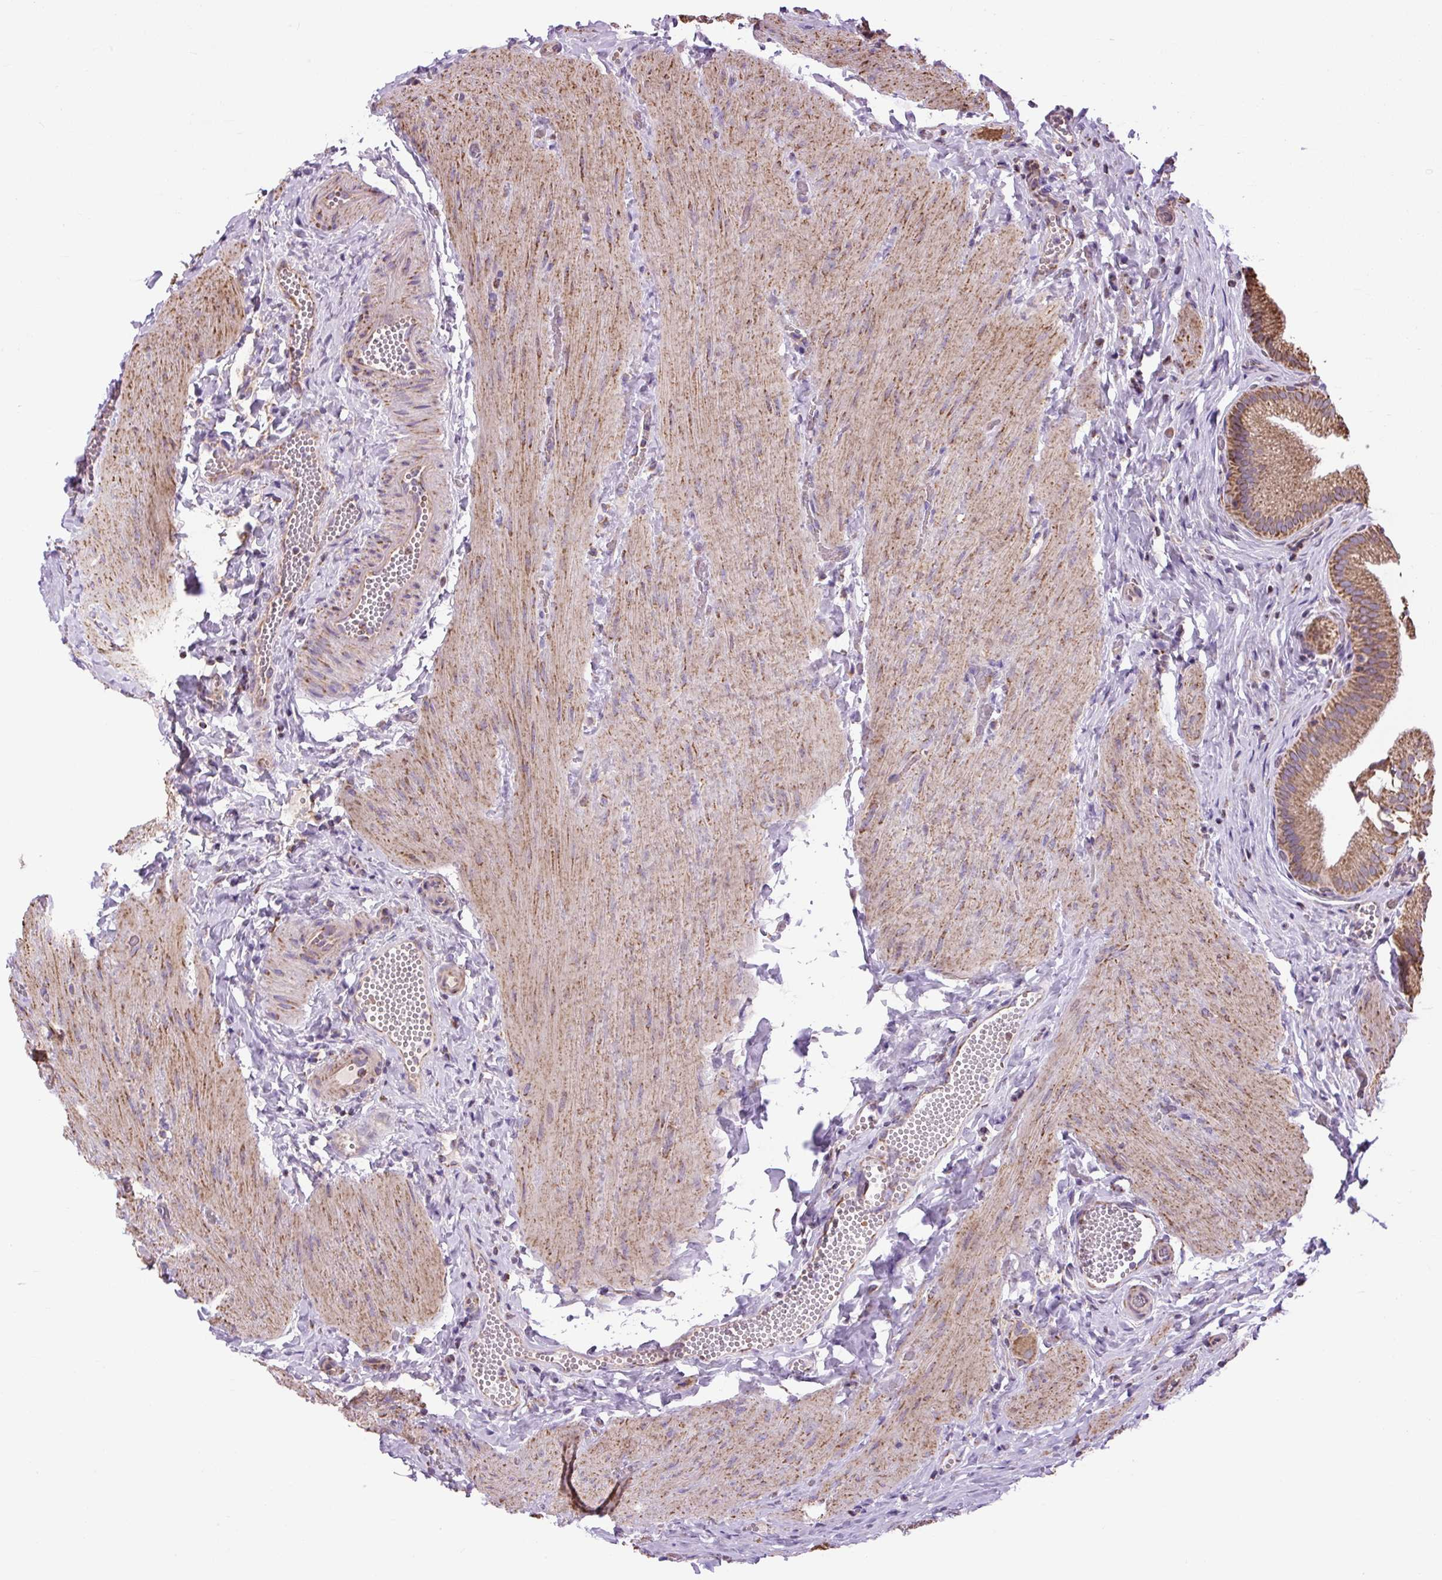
{"staining": {"intensity": "moderate", "quantity": ">75%", "location": "cytoplasmic/membranous"}, "tissue": "gallbladder", "cell_type": "Glandular cells", "image_type": "normal", "snomed": [{"axis": "morphology", "description": "Normal tissue, NOS"}, {"axis": "topography", "description": "Gallbladder"}], "caption": "Brown immunohistochemical staining in normal gallbladder shows moderate cytoplasmic/membranous expression in approximately >75% of glandular cells.", "gene": "PLCG1", "patient": {"sex": "male", "age": 17}}